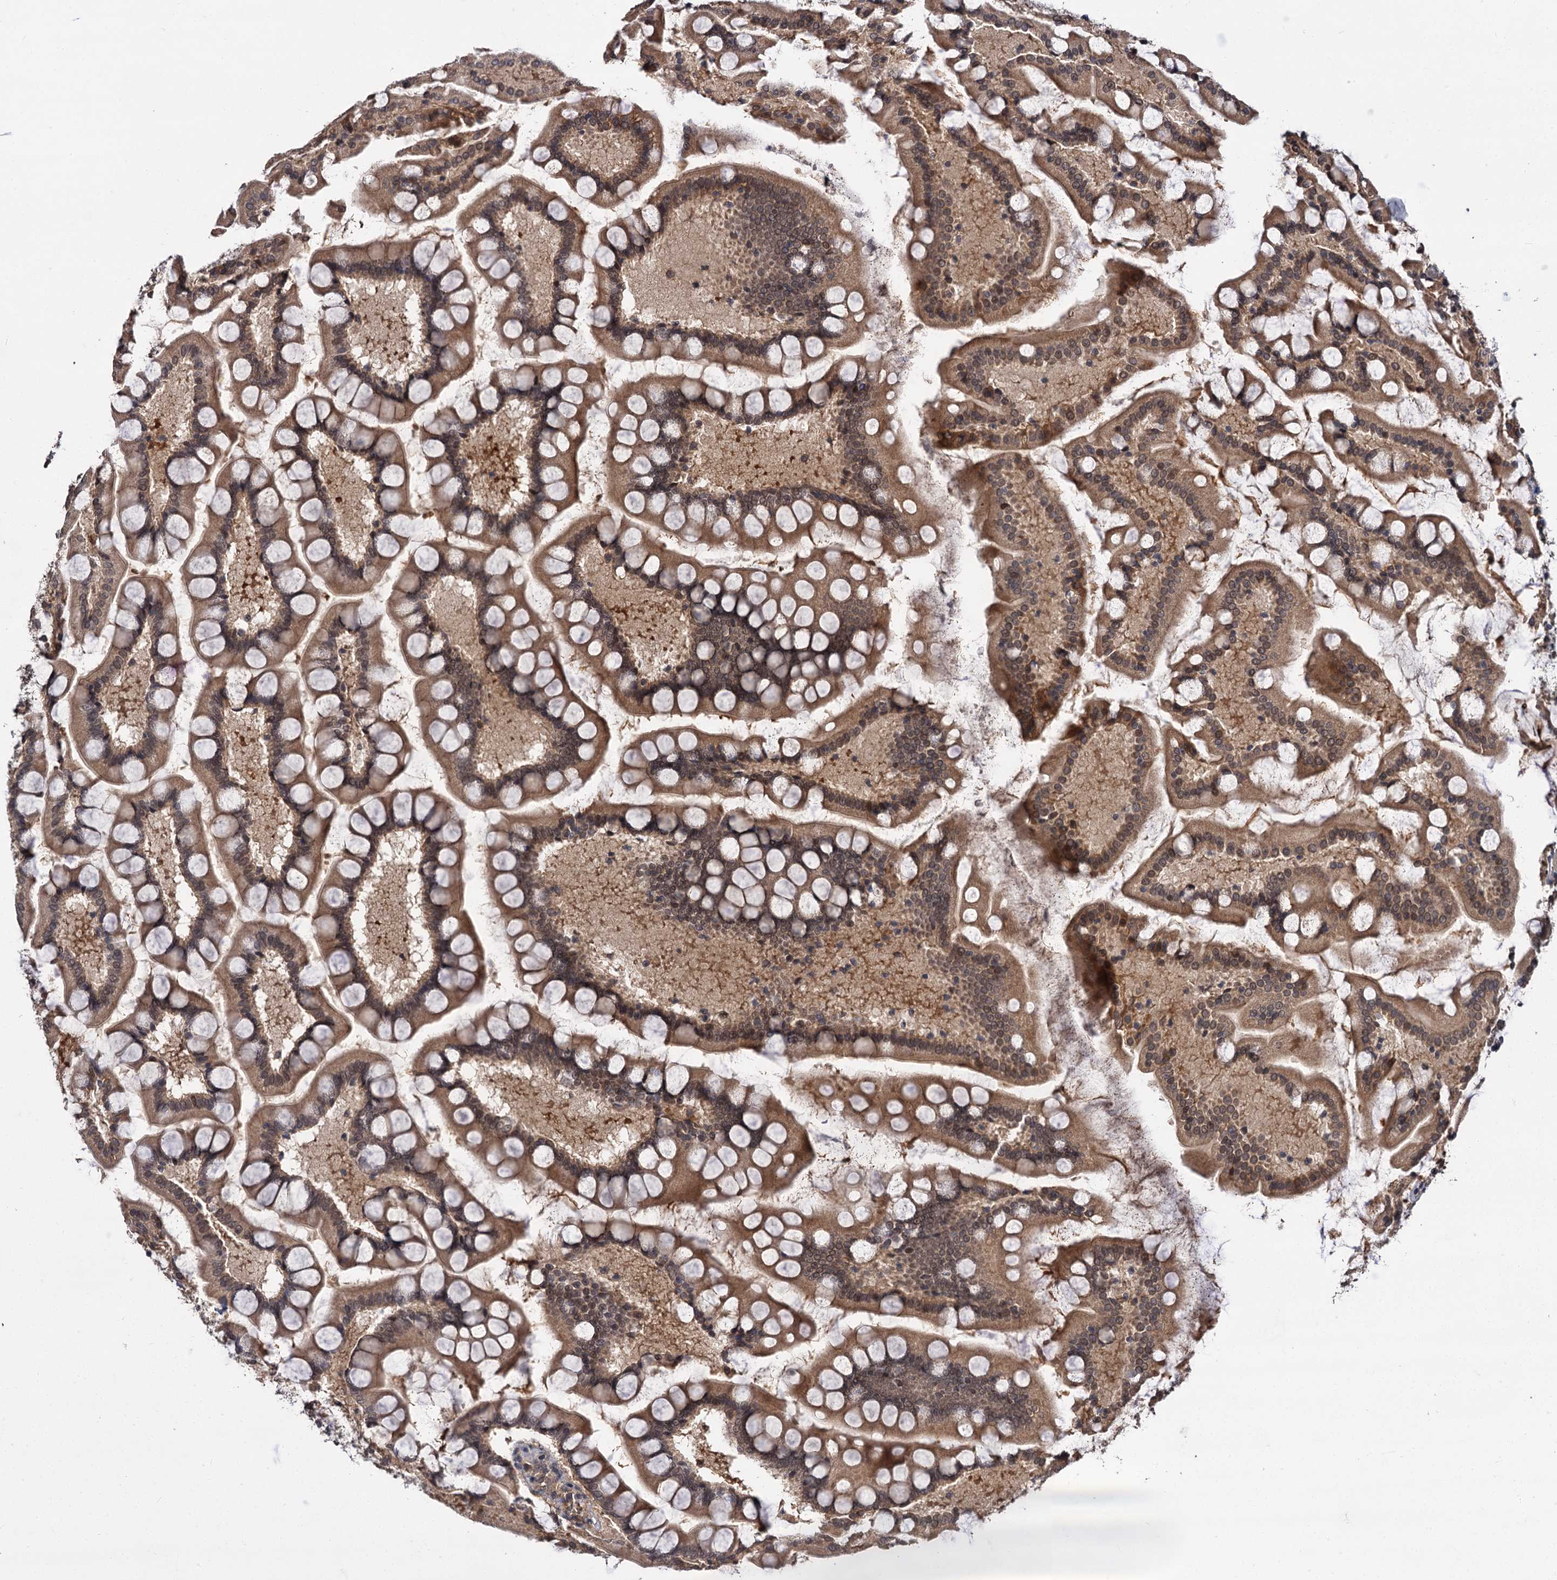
{"staining": {"intensity": "moderate", "quantity": ">75%", "location": "cytoplasmic/membranous,nuclear"}, "tissue": "small intestine", "cell_type": "Glandular cells", "image_type": "normal", "snomed": [{"axis": "morphology", "description": "Normal tissue, NOS"}, {"axis": "topography", "description": "Small intestine"}], "caption": "Glandular cells reveal moderate cytoplasmic/membranous,nuclear expression in approximately >75% of cells in unremarkable small intestine.", "gene": "MBD6", "patient": {"sex": "male", "age": 41}}